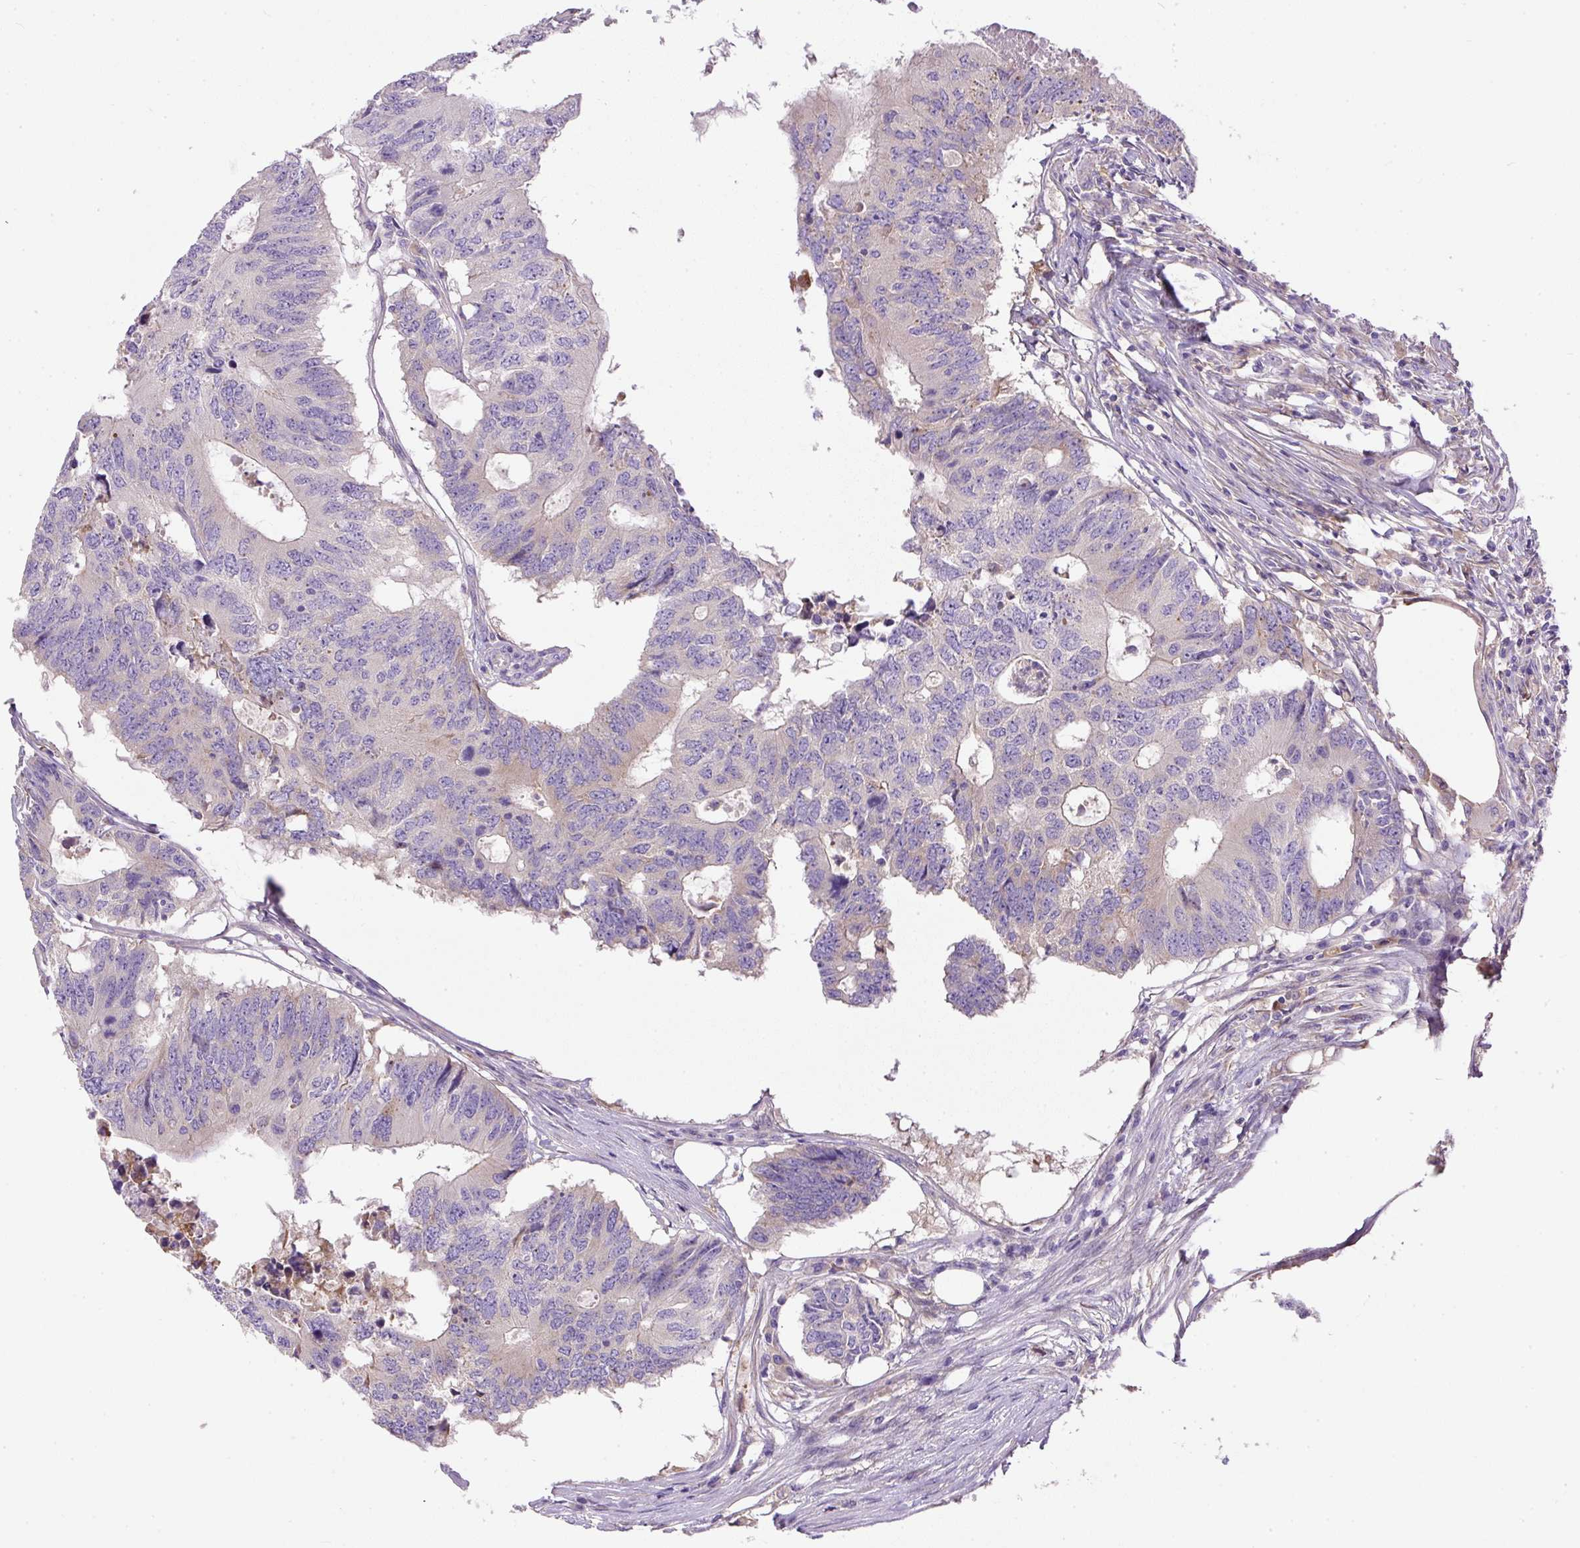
{"staining": {"intensity": "negative", "quantity": "none", "location": "none"}, "tissue": "colorectal cancer", "cell_type": "Tumor cells", "image_type": "cancer", "snomed": [{"axis": "morphology", "description": "Adenocarcinoma, NOS"}, {"axis": "topography", "description": "Colon"}], "caption": "Tumor cells show no significant protein staining in colorectal cancer.", "gene": "DAPK1", "patient": {"sex": "male", "age": 71}}